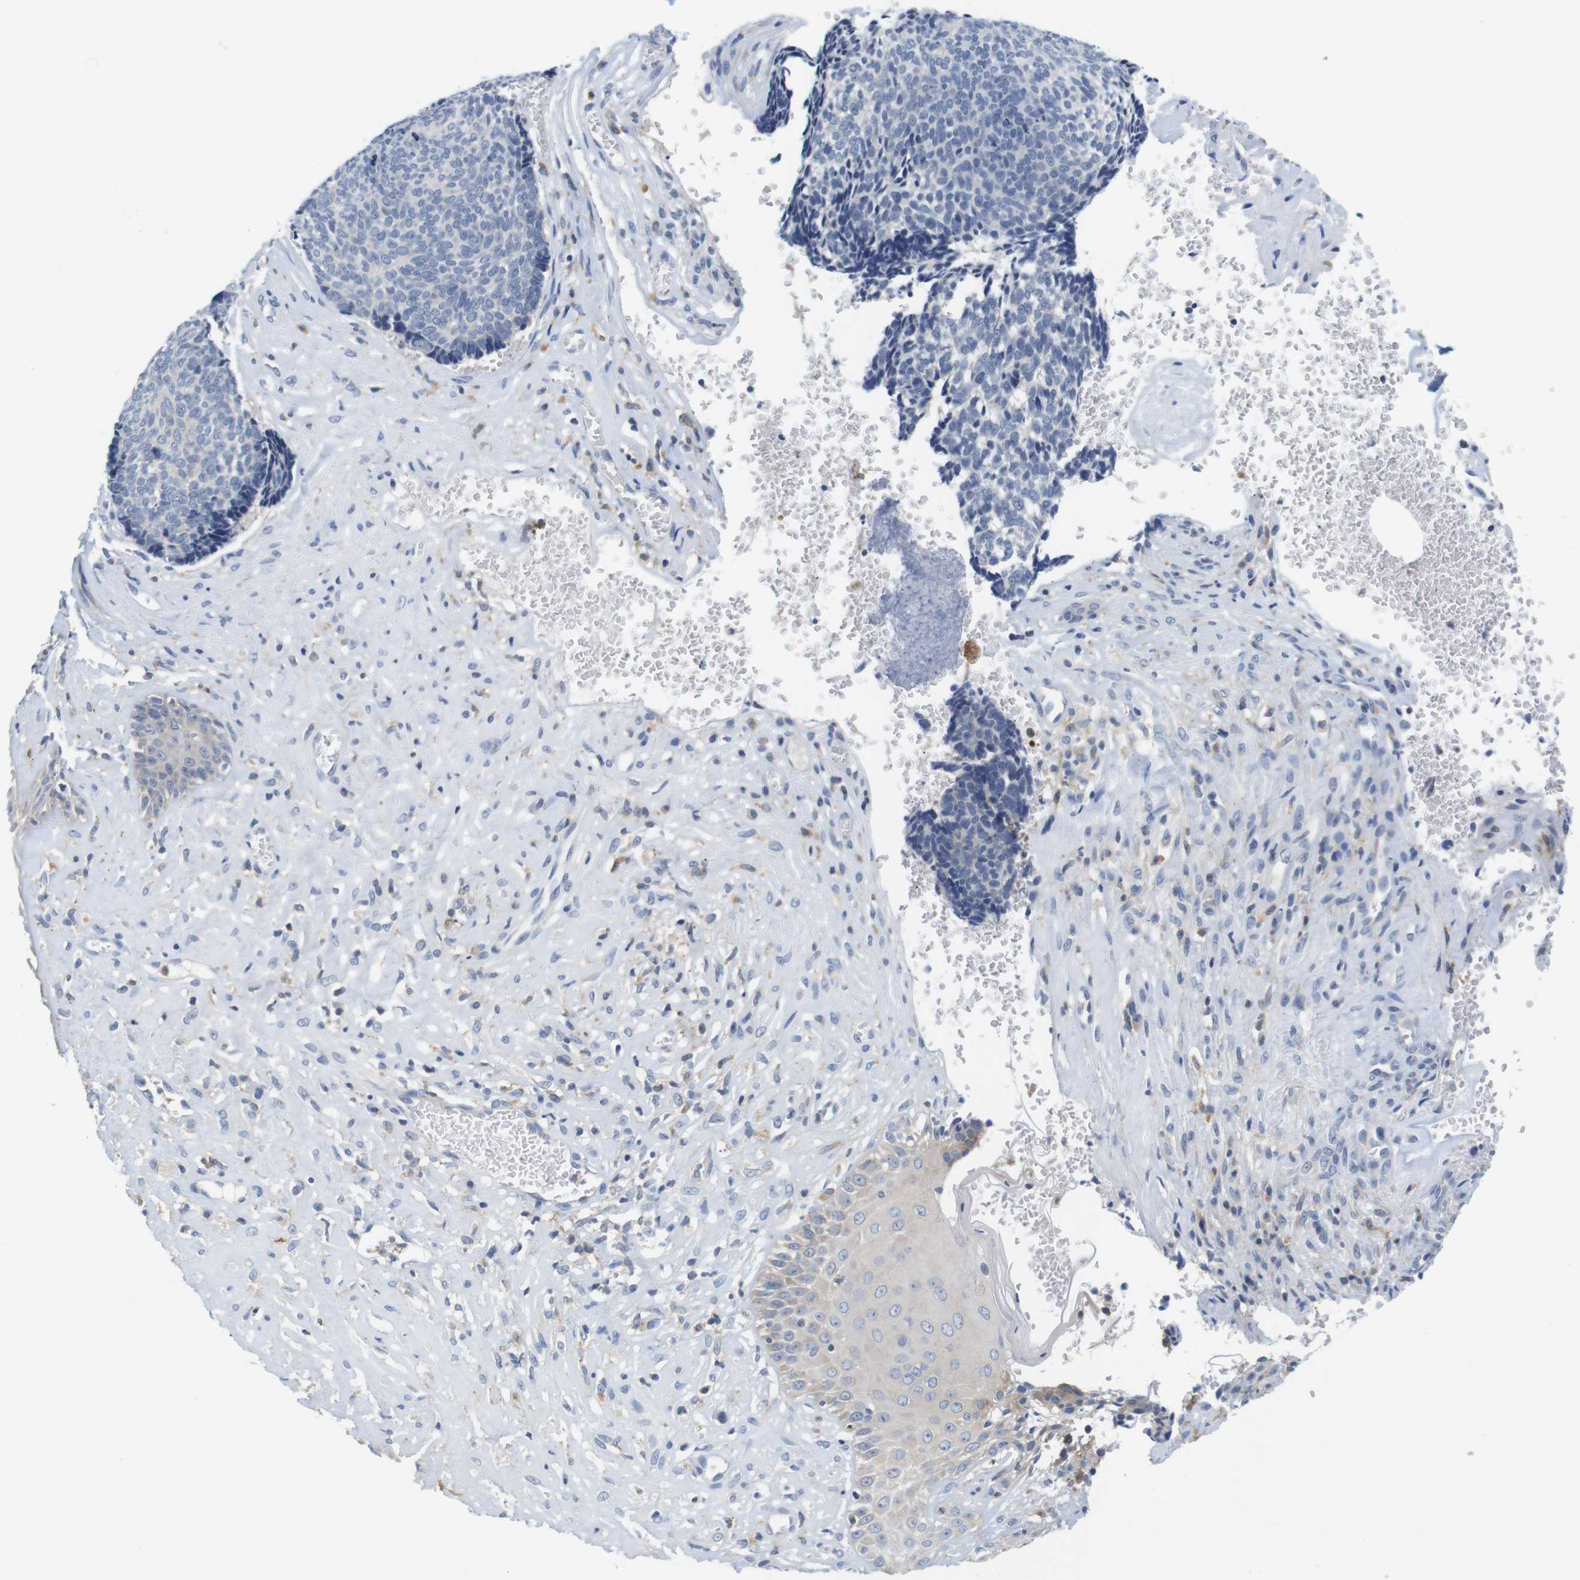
{"staining": {"intensity": "negative", "quantity": "none", "location": "none"}, "tissue": "skin cancer", "cell_type": "Tumor cells", "image_type": "cancer", "snomed": [{"axis": "morphology", "description": "Basal cell carcinoma"}, {"axis": "topography", "description": "Skin"}], "caption": "Protein analysis of basal cell carcinoma (skin) shows no significant expression in tumor cells.", "gene": "CNGA2", "patient": {"sex": "male", "age": 84}}